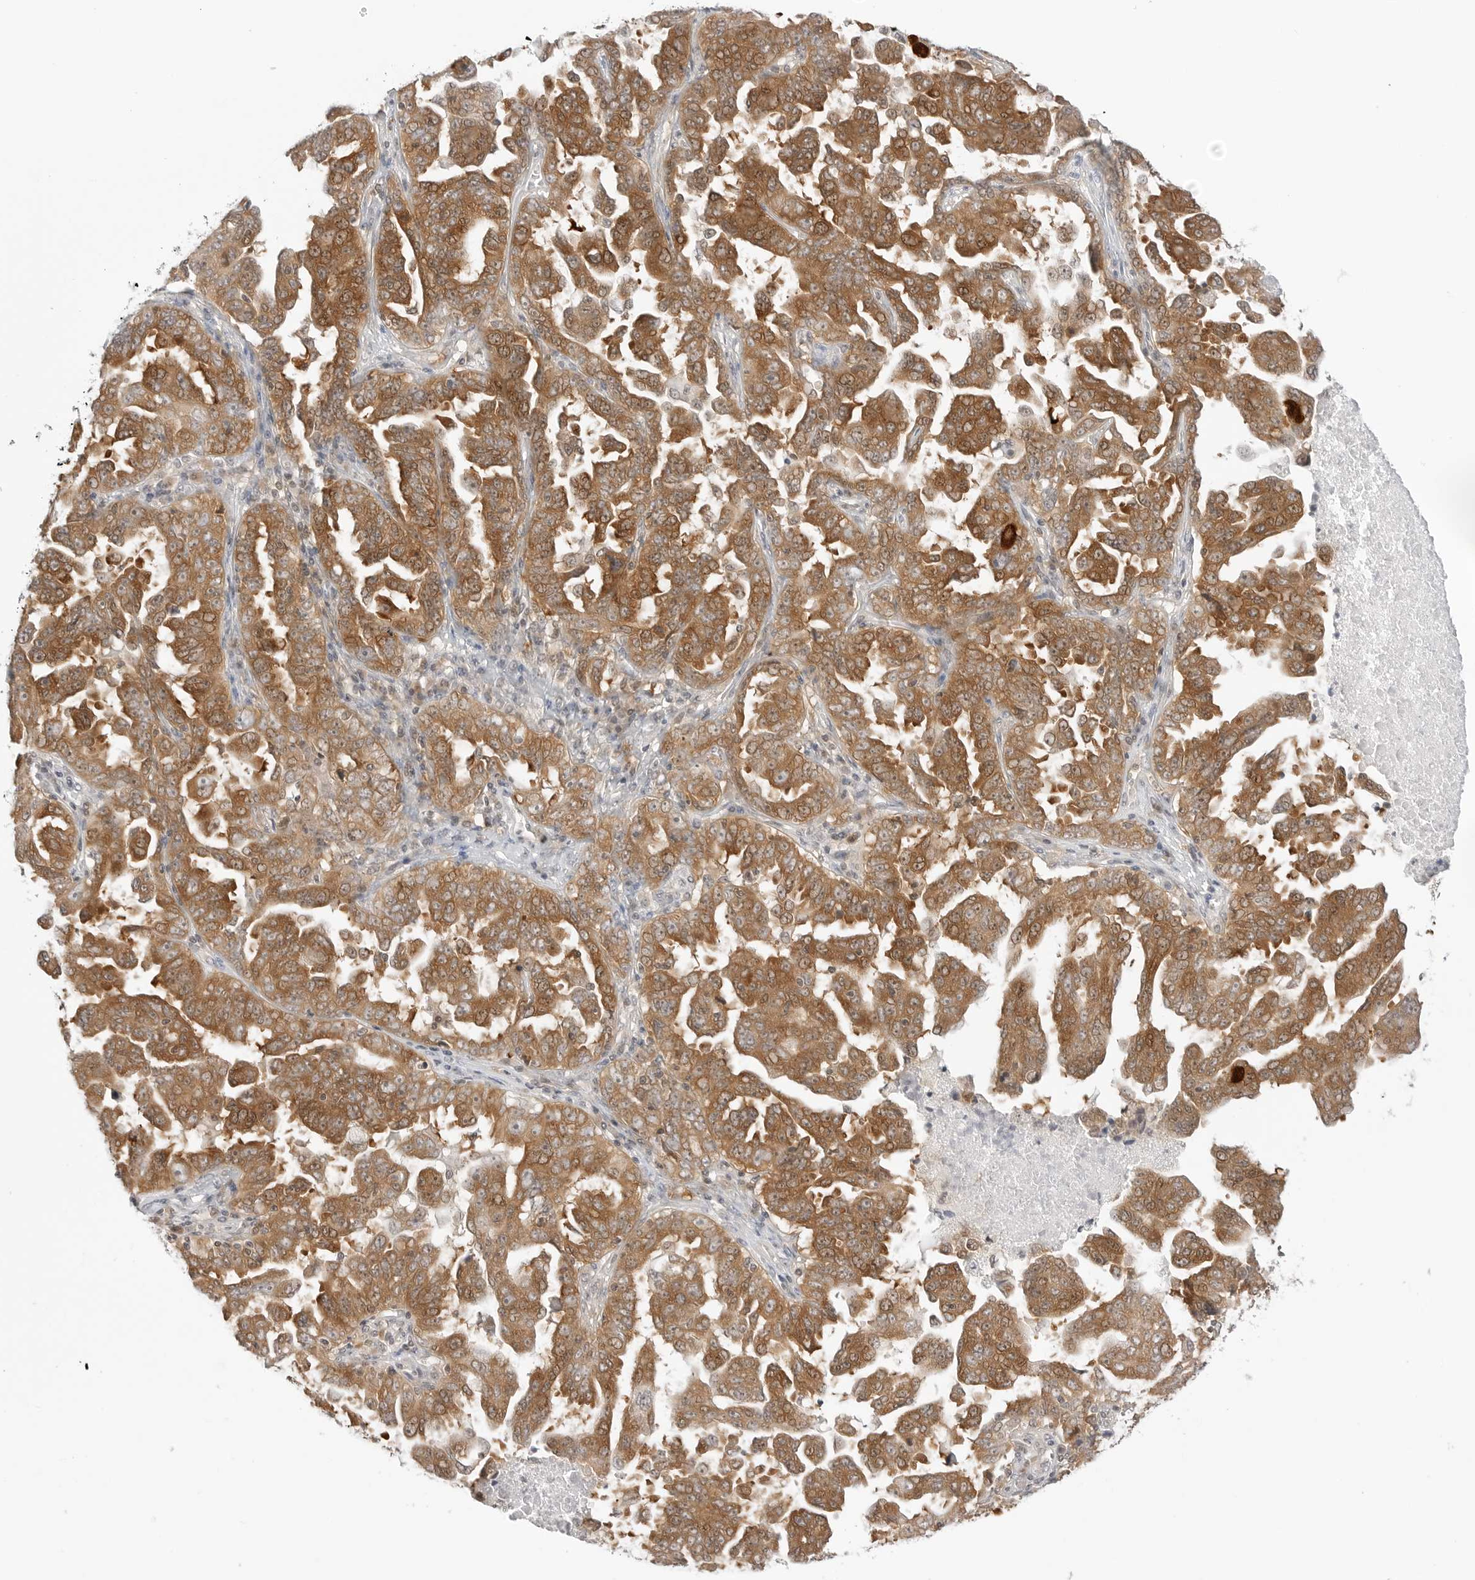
{"staining": {"intensity": "moderate", "quantity": ">75%", "location": "cytoplasmic/membranous"}, "tissue": "ovarian cancer", "cell_type": "Tumor cells", "image_type": "cancer", "snomed": [{"axis": "morphology", "description": "Carcinoma, endometroid"}, {"axis": "topography", "description": "Ovary"}], "caption": "Endometroid carcinoma (ovarian) was stained to show a protein in brown. There is medium levels of moderate cytoplasmic/membranous positivity in approximately >75% of tumor cells. The protein is shown in brown color, while the nuclei are stained blue.", "gene": "NUDC", "patient": {"sex": "female", "age": 62}}